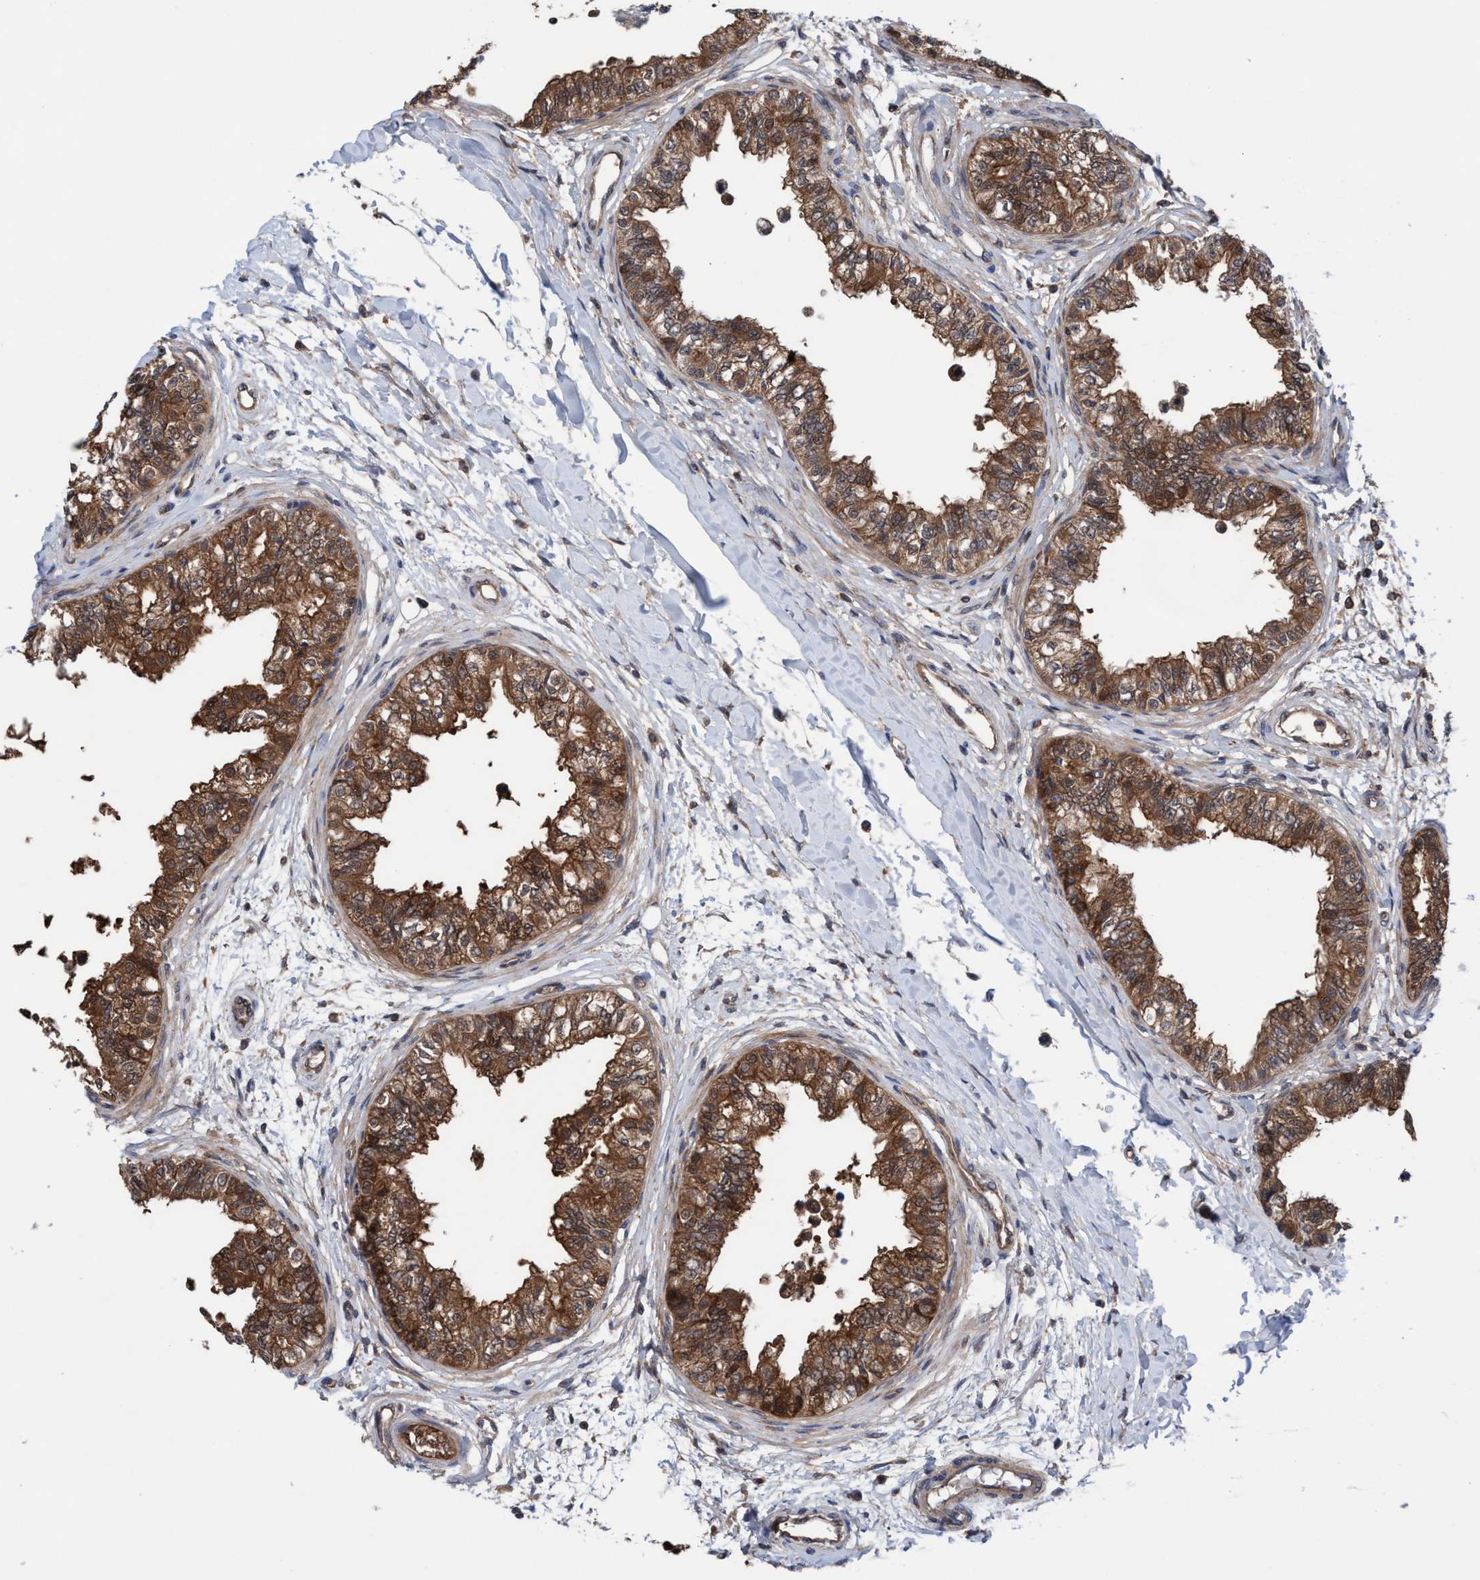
{"staining": {"intensity": "moderate", "quantity": ">75%", "location": "cytoplasmic/membranous,nuclear"}, "tissue": "epididymis", "cell_type": "Glandular cells", "image_type": "normal", "snomed": [{"axis": "morphology", "description": "Normal tissue, NOS"}, {"axis": "morphology", "description": "Adenocarcinoma, metastatic, NOS"}, {"axis": "topography", "description": "Testis"}, {"axis": "topography", "description": "Epididymis"}], "caption": "Benign epididymis demonstrates moderate cytoplasmic/membranous,nuclear expression in approximately >75% of glandular cells.", "gene": "GLOD4", "patient": {"sex": "male", "age": 26}}